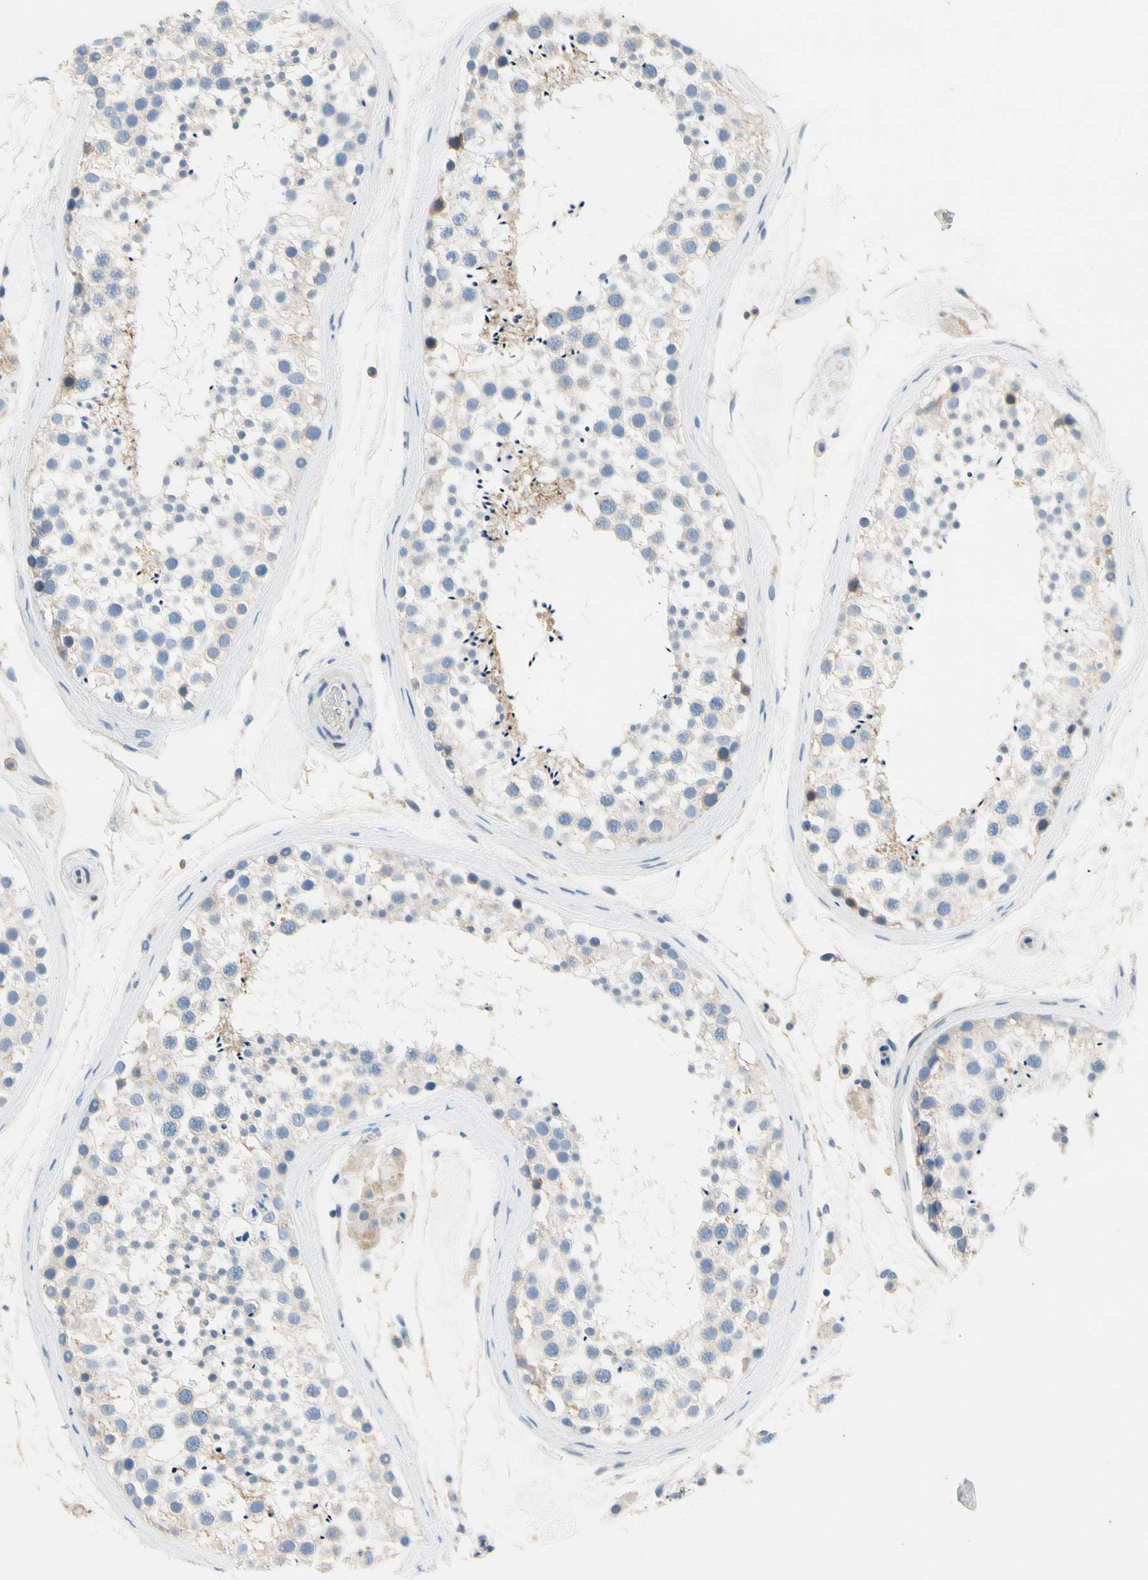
{"staining": {"intensity": "weak", "quantity": "<25%", "location": "cytoplasmic/membranous"}, "tissue": "testis", "cell_type": "Cells in seminiferous ducts", "image_type": "normal", "snomed": [{"axis": "morphology", "description": "Normal tissue, NOS"}, {"axis": "topography", "description": "Testis"}], "caption": "Immunohistochemical staining of normal human testis reveals no significant staining in cells in seminiferous ducts. (DAB IHC visualized using brightfield microscopy, high magnification).", "gene": "CA14", "patient": {"sex": "male", "age": 46}}